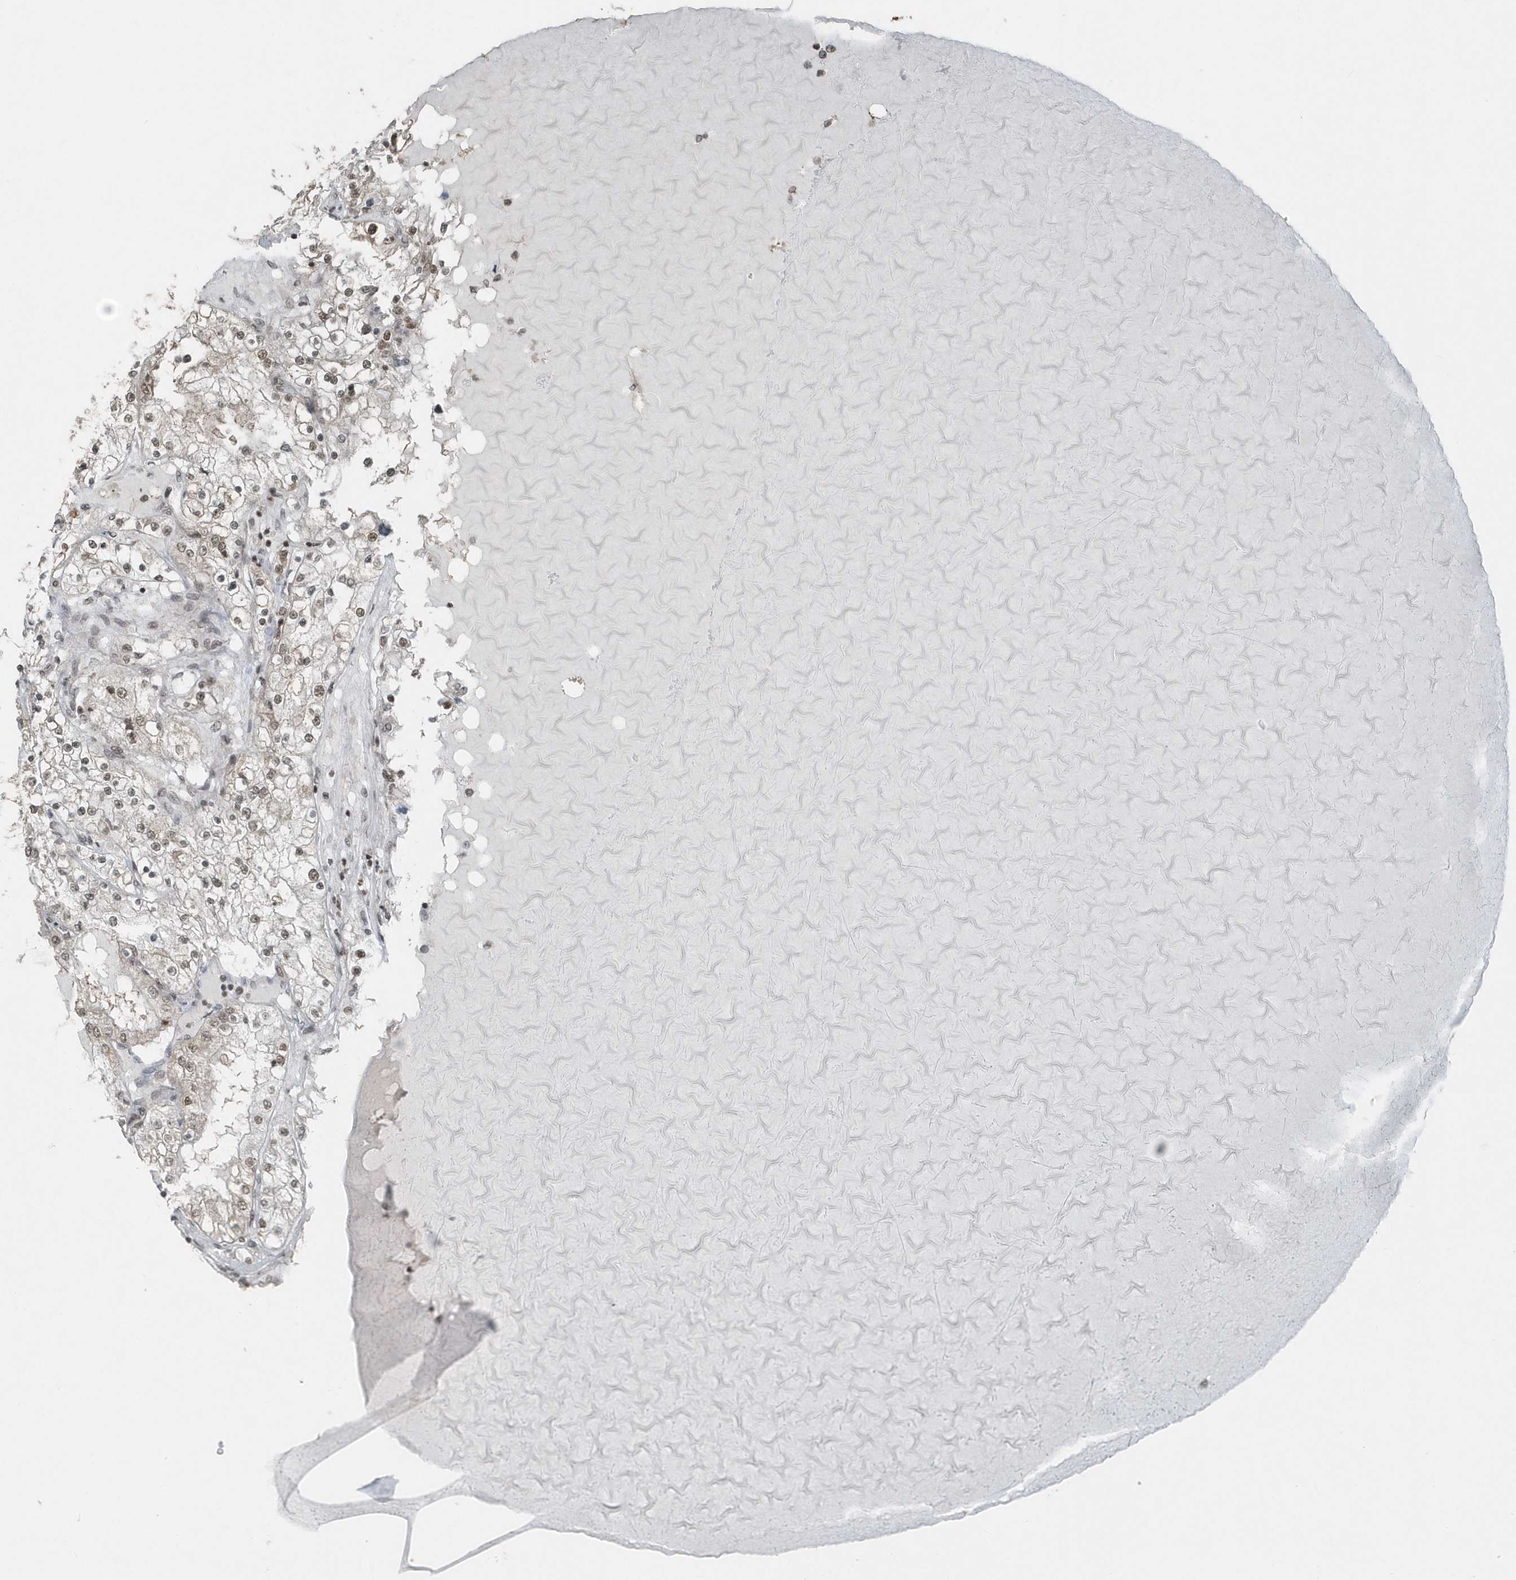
{"staining": {"intensity": "moderate", "quantity": ">75%", "location": "nuclear"}, "tissue": "renal cancer", "cell_type": "Tumor cells", "image_type": "cancer", "snomed": [{"axis": "morphology", "description": "Adenocarcinoma, NOS"}, {"axis": "topography", "description": "Kidney"}], "caption": "Immunohistochemistry photomicrograph of adenocarcinoma (renal) stained for a protein (brown), which reveals medium levels of moderate nuclear positivity in approximately >75% of tumor cells.", "gene": "YTHDC1", "patient": {"sex": "male", "age": 68}}